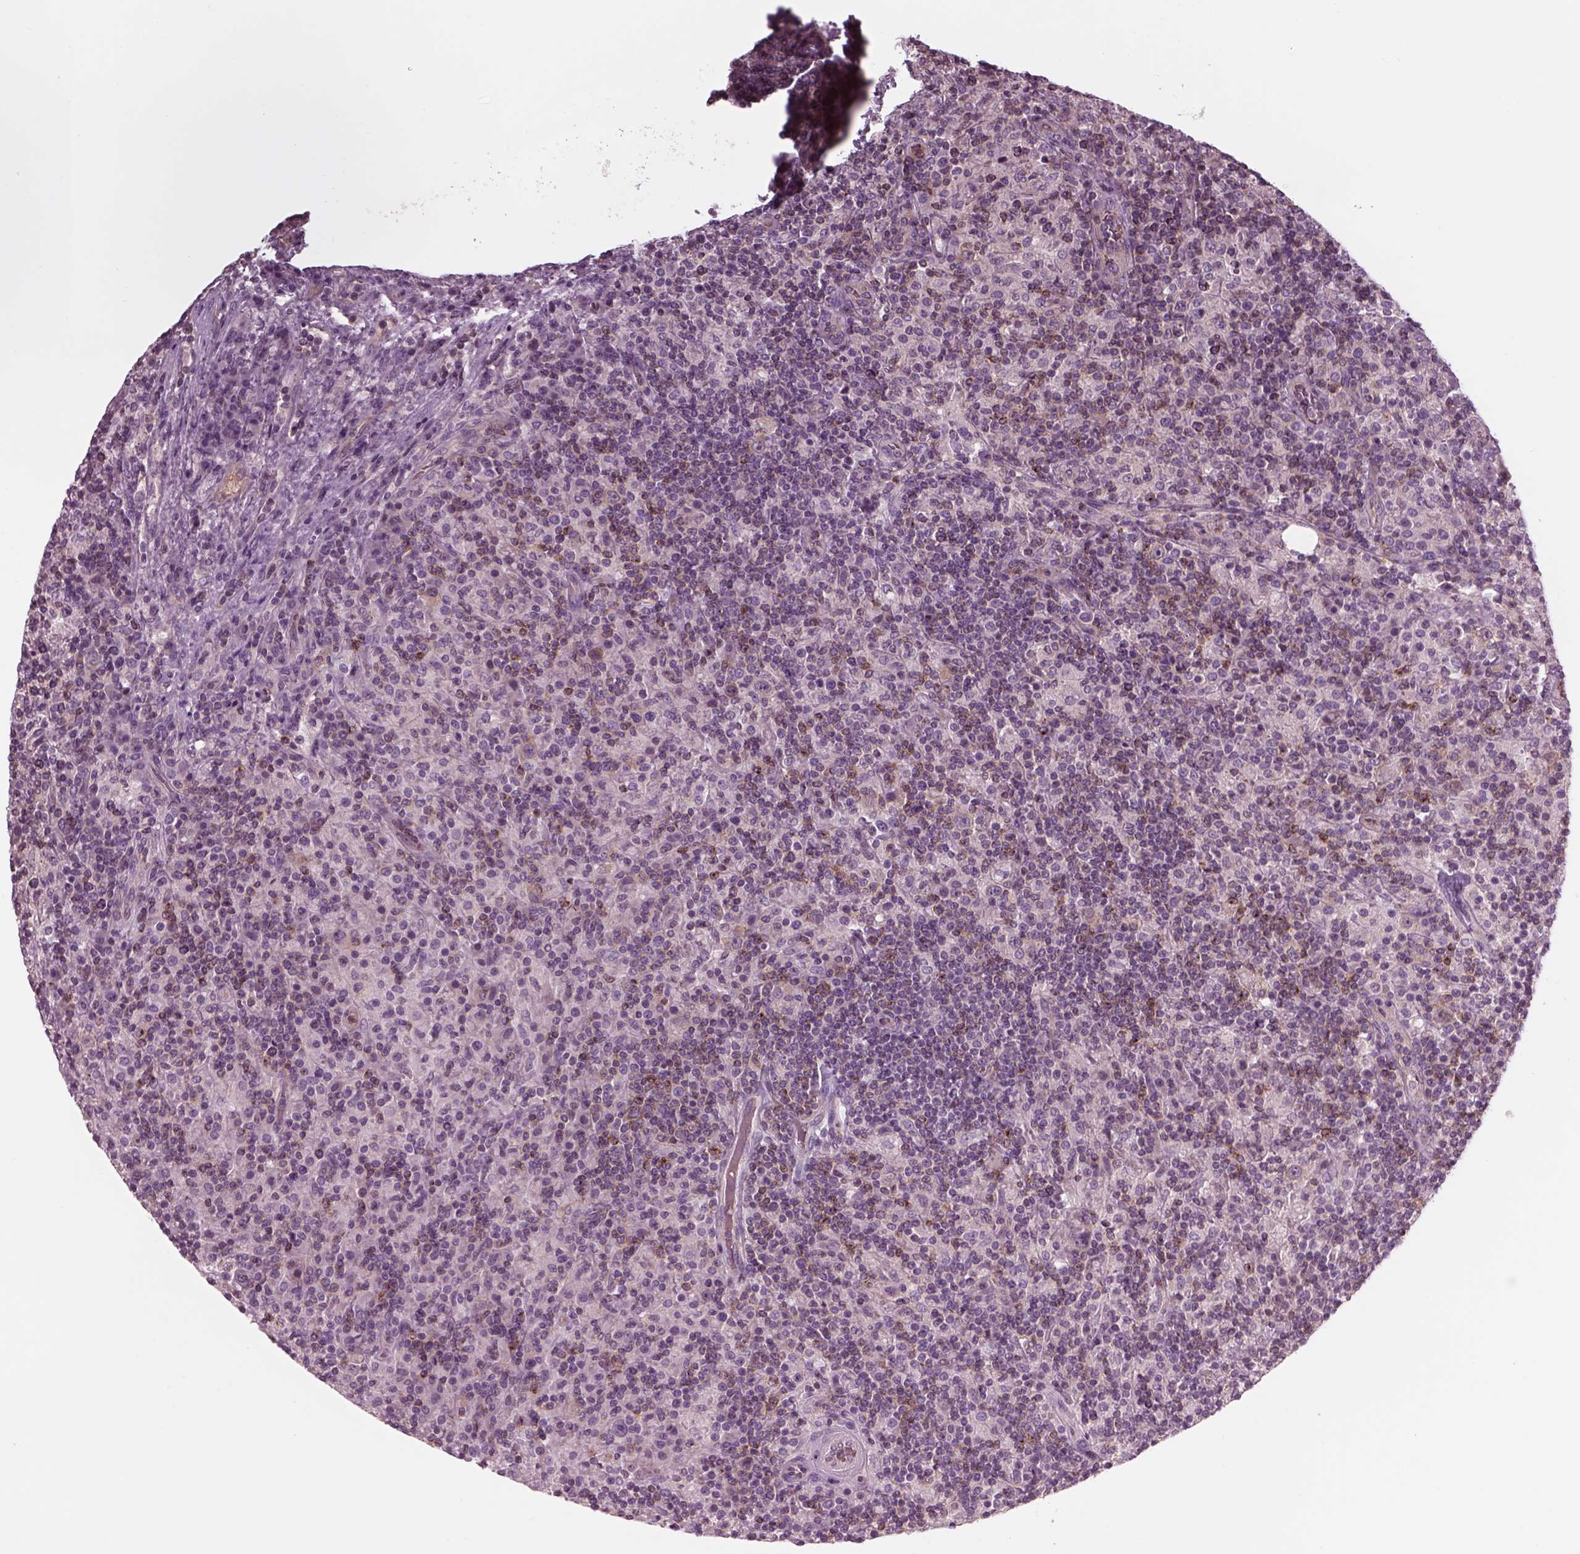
{"staining": {"intensity": "negative", "quantity": "none", "location": "none"}, "tissue": "lymphoma", "cell_type": "Tumor cells", "image_type": "cancer", "snomed": [{"axis": "morphology", "description": "Hodgkin's disease, NOS"}, {"axis": "topography", "description": "Lymph node"}], "caption": "Tumor cells show no significant expression in lymphoma. (DAB IHC, high magnification).", "gene": "SLC2A3", "patient": {"sex": "male", "age": 70}}